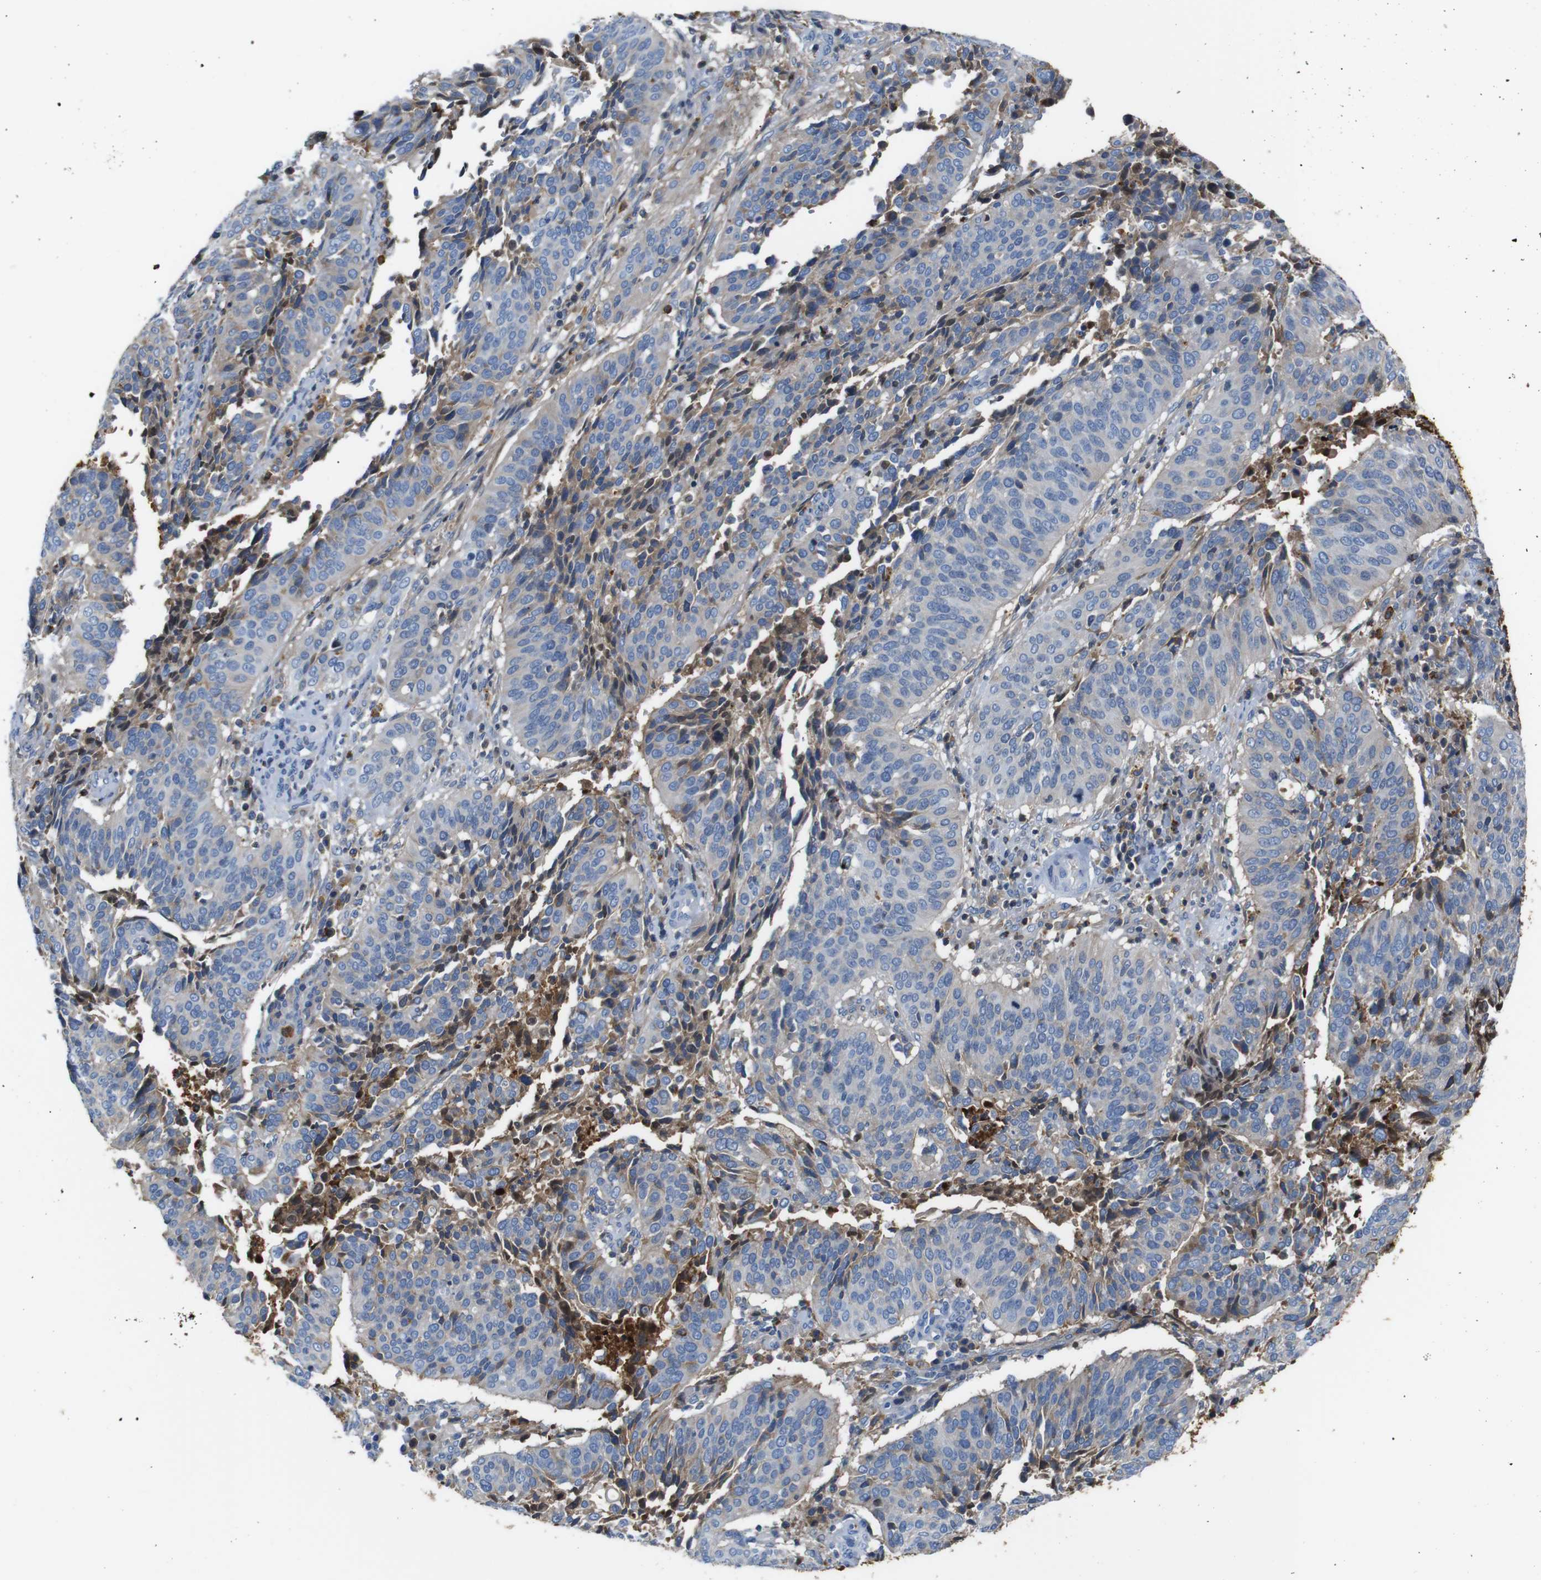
{"staining": {"intensity": "weak", "quantity": "<25%", "location": "cytoplasmic/membranous"}, "tissue": "cervical cancer", "cell_type": "Tumor cells", "image_type": "cancer", "snomed": [{"axis": "morphology", "description": "Normal tissue, NOS"}, {"axis": "morphology", "description": "Squamous cell carcinoma, NOS"}, {"axis": "topography", "description": "Cervix"}], "caption": "A histopathology image of human squamous cell carcinoma (cervical) is negative for staining in tumor cells.", "gene": "SERPINA1", "patient": {"sex": "female", "age": 39}}